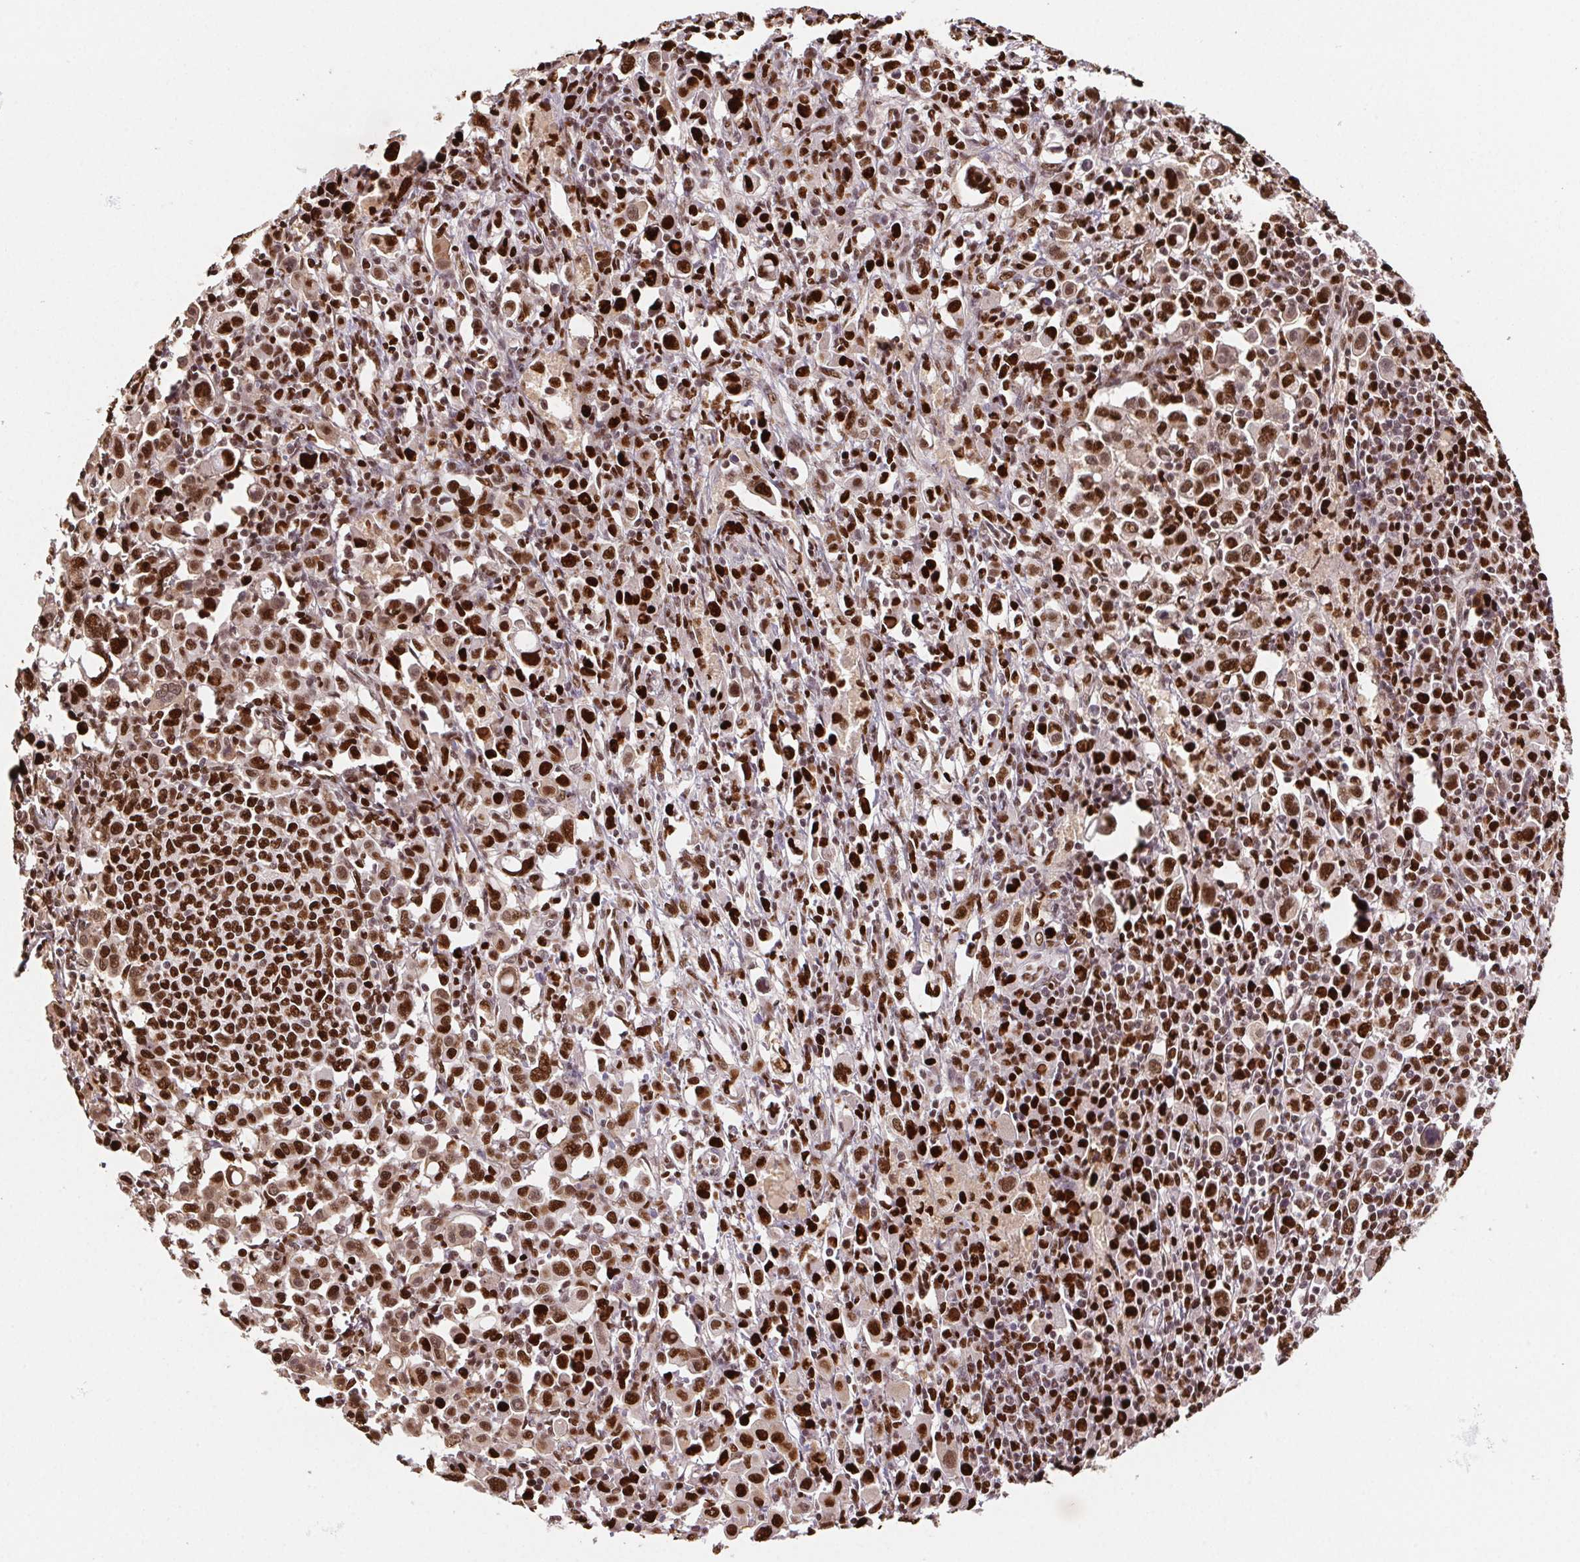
{"staining": {"intensity": "strong", "quantity": ">75%", "location": "nuclear"}, "tissue": "stomach cancer", "cell_type": "Tumor cells", "image_type": "cancer", "snomed": [{"axis": "morphology", "description": "Adenocarcinoma, NOS"}, {"axis": "topography", "description": "Stomach, upper"}], "caption": "Adenocarcinoma (stomach) was stained to show a protein in brown. There is high levels of strong nuclear positivity in about >75% of tumor cells.", "gene": "SET", "patient": {"sex": "male", "age": 75}}